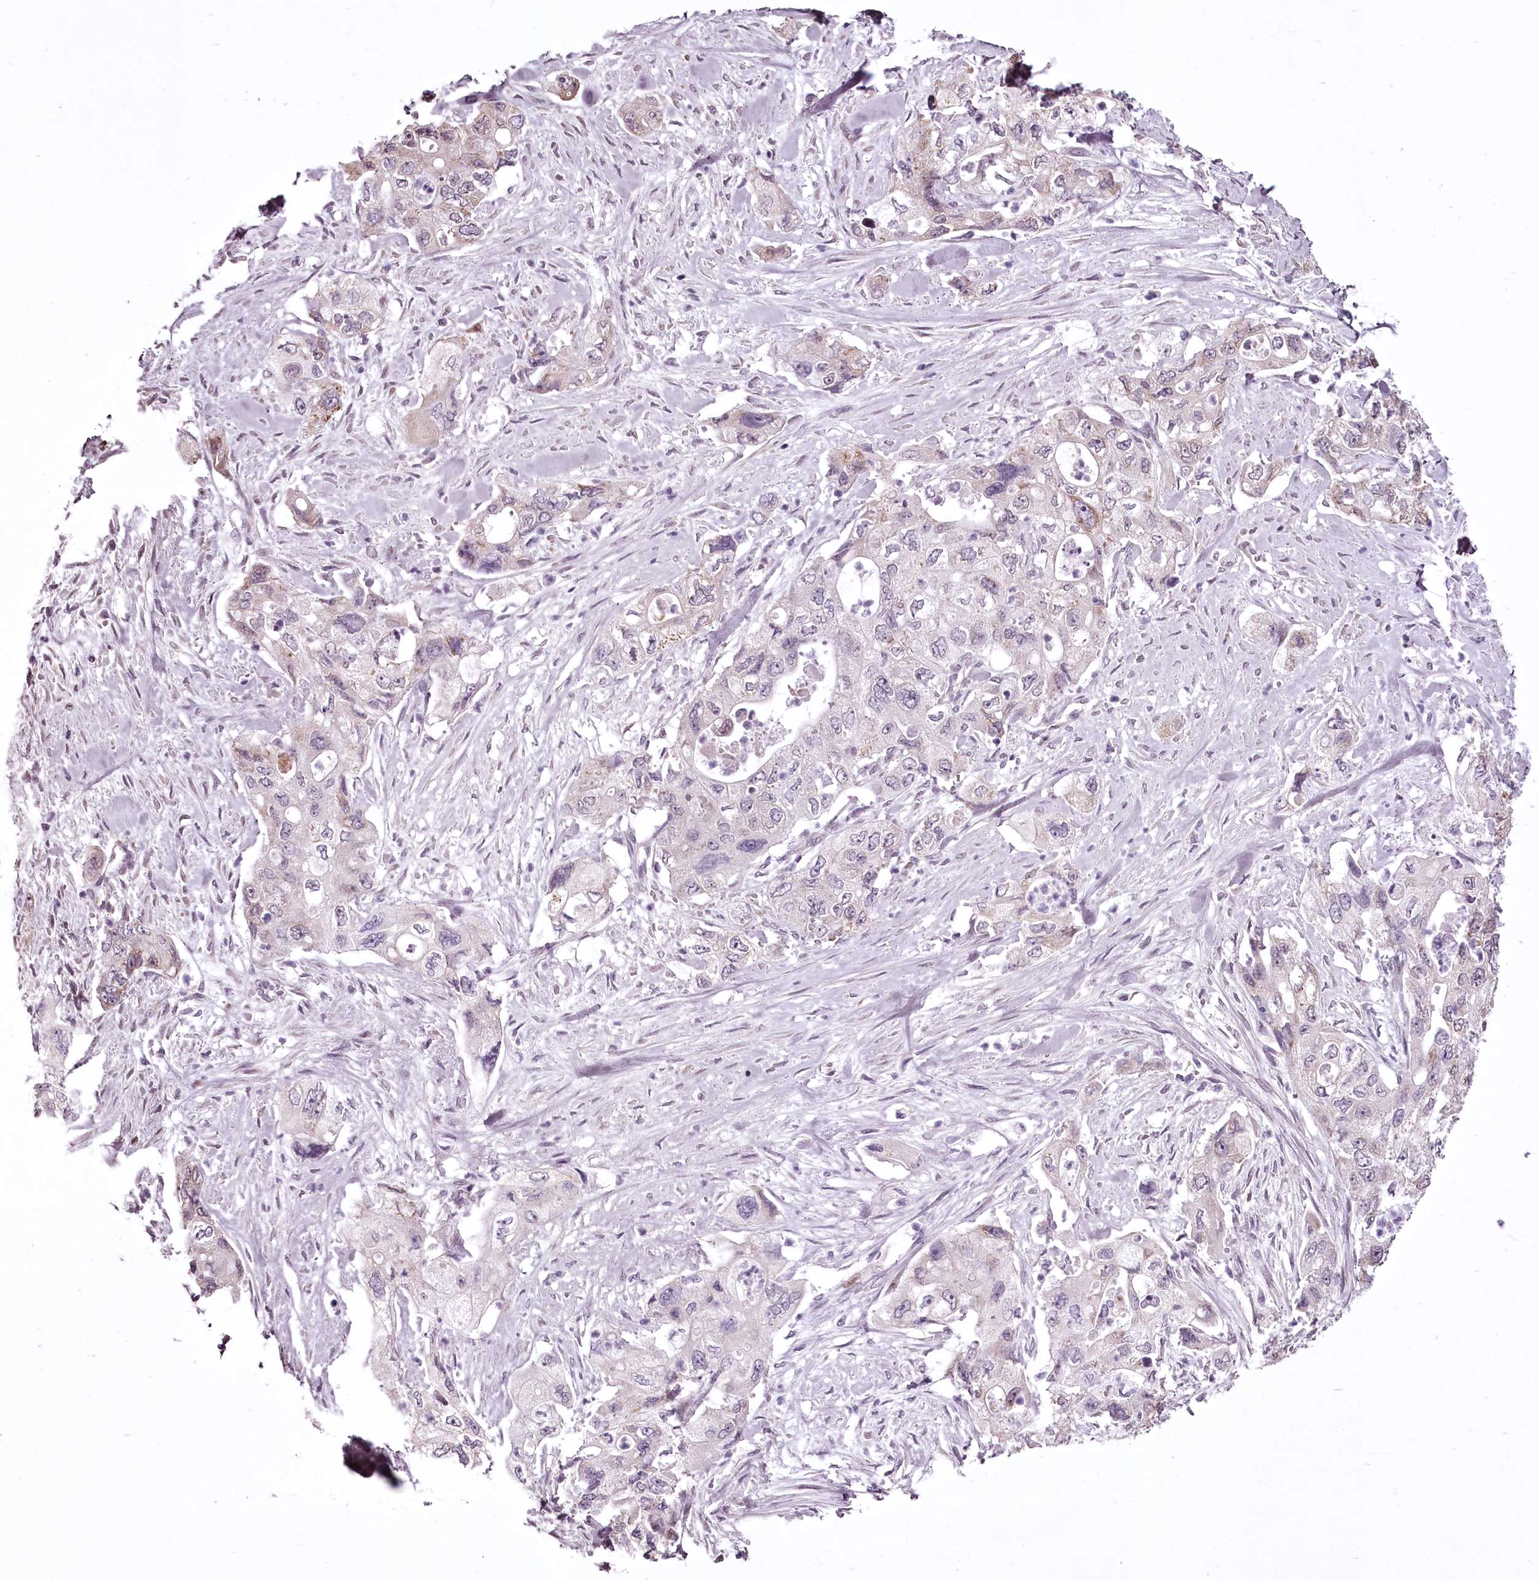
{"staining": {"intensity": "weak", "quantity": "<25%", "location": "nuclear"}, "tissue": "pancreatic cancer", "cell_type": "Tumor cells", "image_type": "cancer", "snomed": [{"axis": "morphology", "description": "Adenocarcinoma, NOS"}, {"axis": "topography", "description": "Pancreas"}], "caption": "High magnification brightfield microscopy of pancreatic adenocarcinoma stained with DAB (3,3'-diaminobenzidine) (brown) and counterstained with hematoxylin (blue): tumor cells show no significant expression. (DAB IHC with hematoxylin counter stain).", "gene": "C1orf56", "patient": {"sex": "female", "age": 73}}